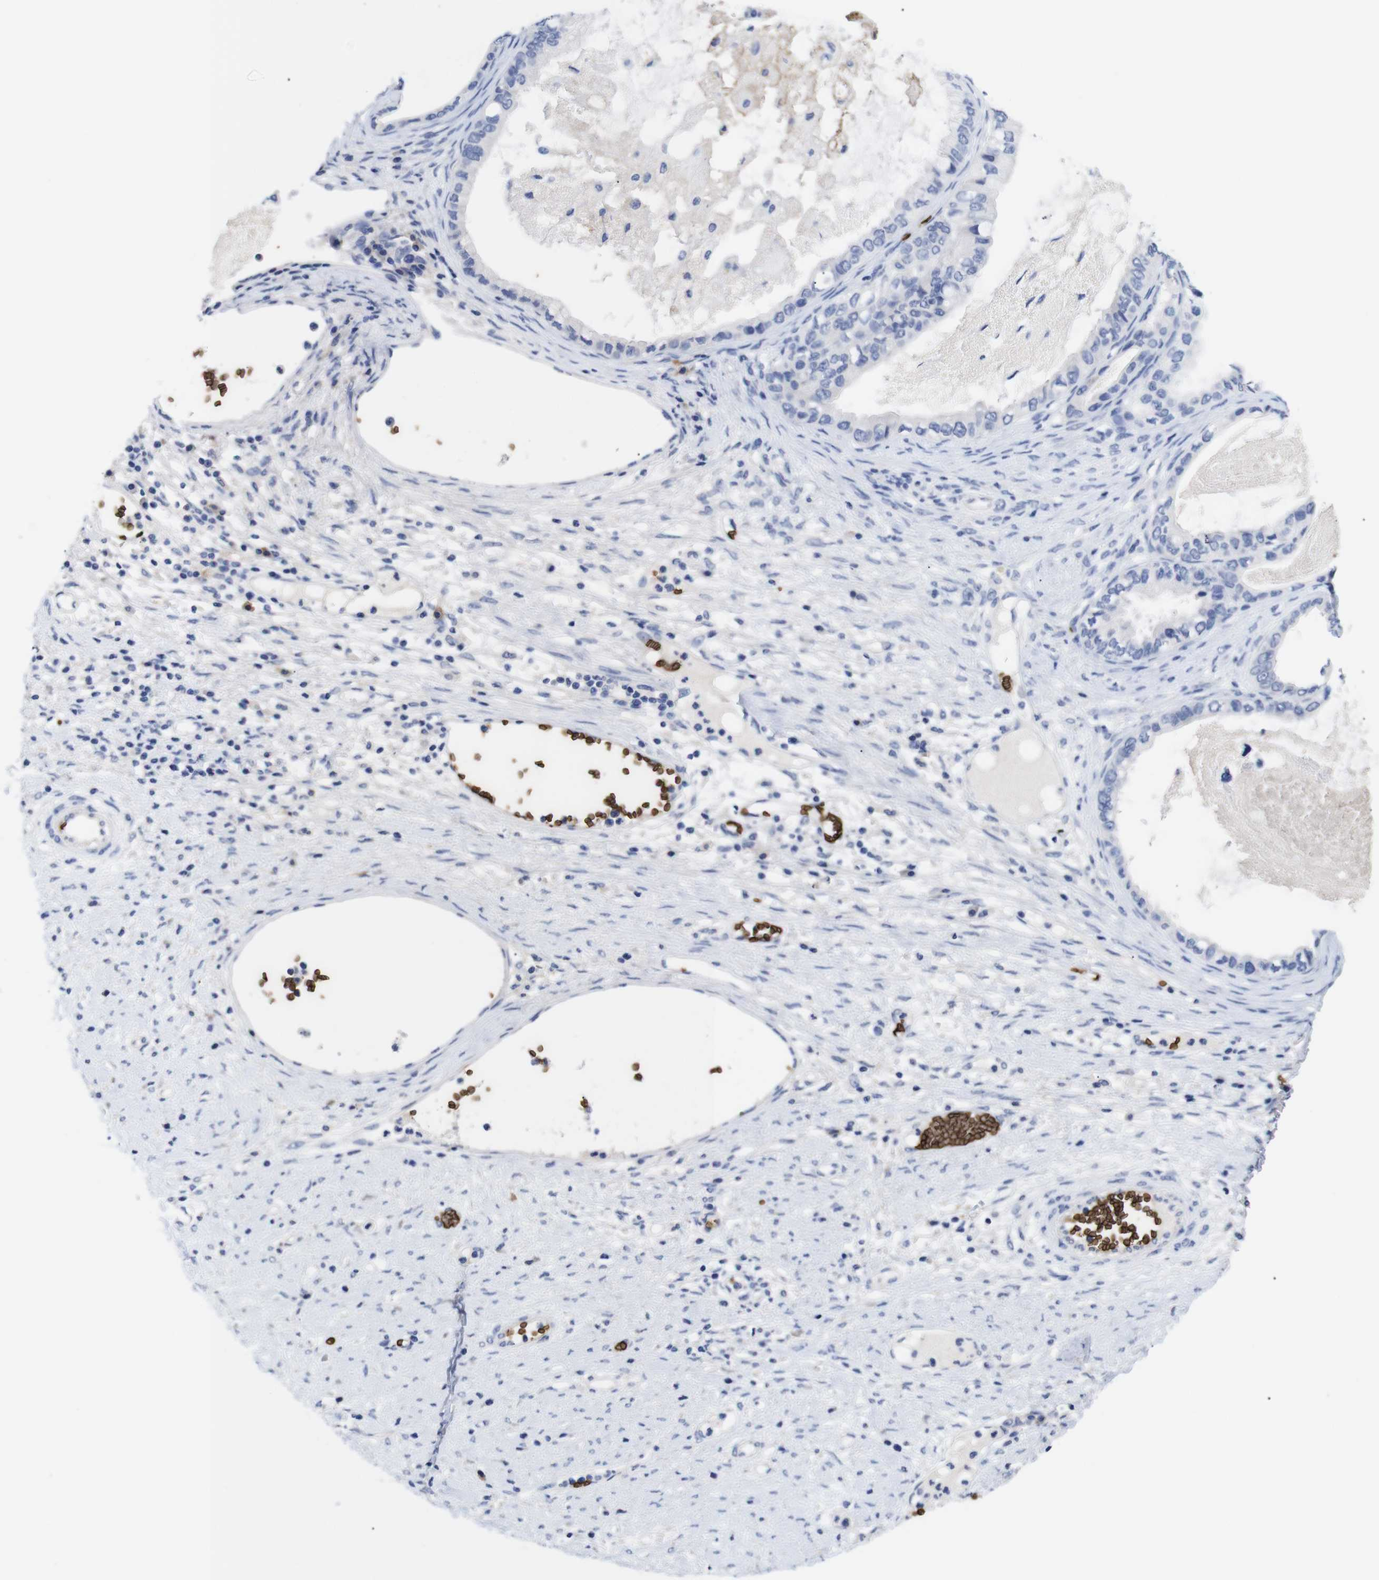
{"staining": {"intensity": "negative", "quantity": "none", "location": "none"}, "tissue": "ovarian cancer", "cell_type": "Tumor cells", "image_type": "cancer", "snomed": [{"axis": "morphology", "description": "Cystadenocarcinoma, mucinous, NOS"}, {"axis": "topography", "description": "Ovary"}], "caption": "A photomicrograph of ovarian cancer stained for a protein exhibits no brown staining in tumor cells.", "gene": "S1PR2", "patient": {"sex": "female", "age": 80}}